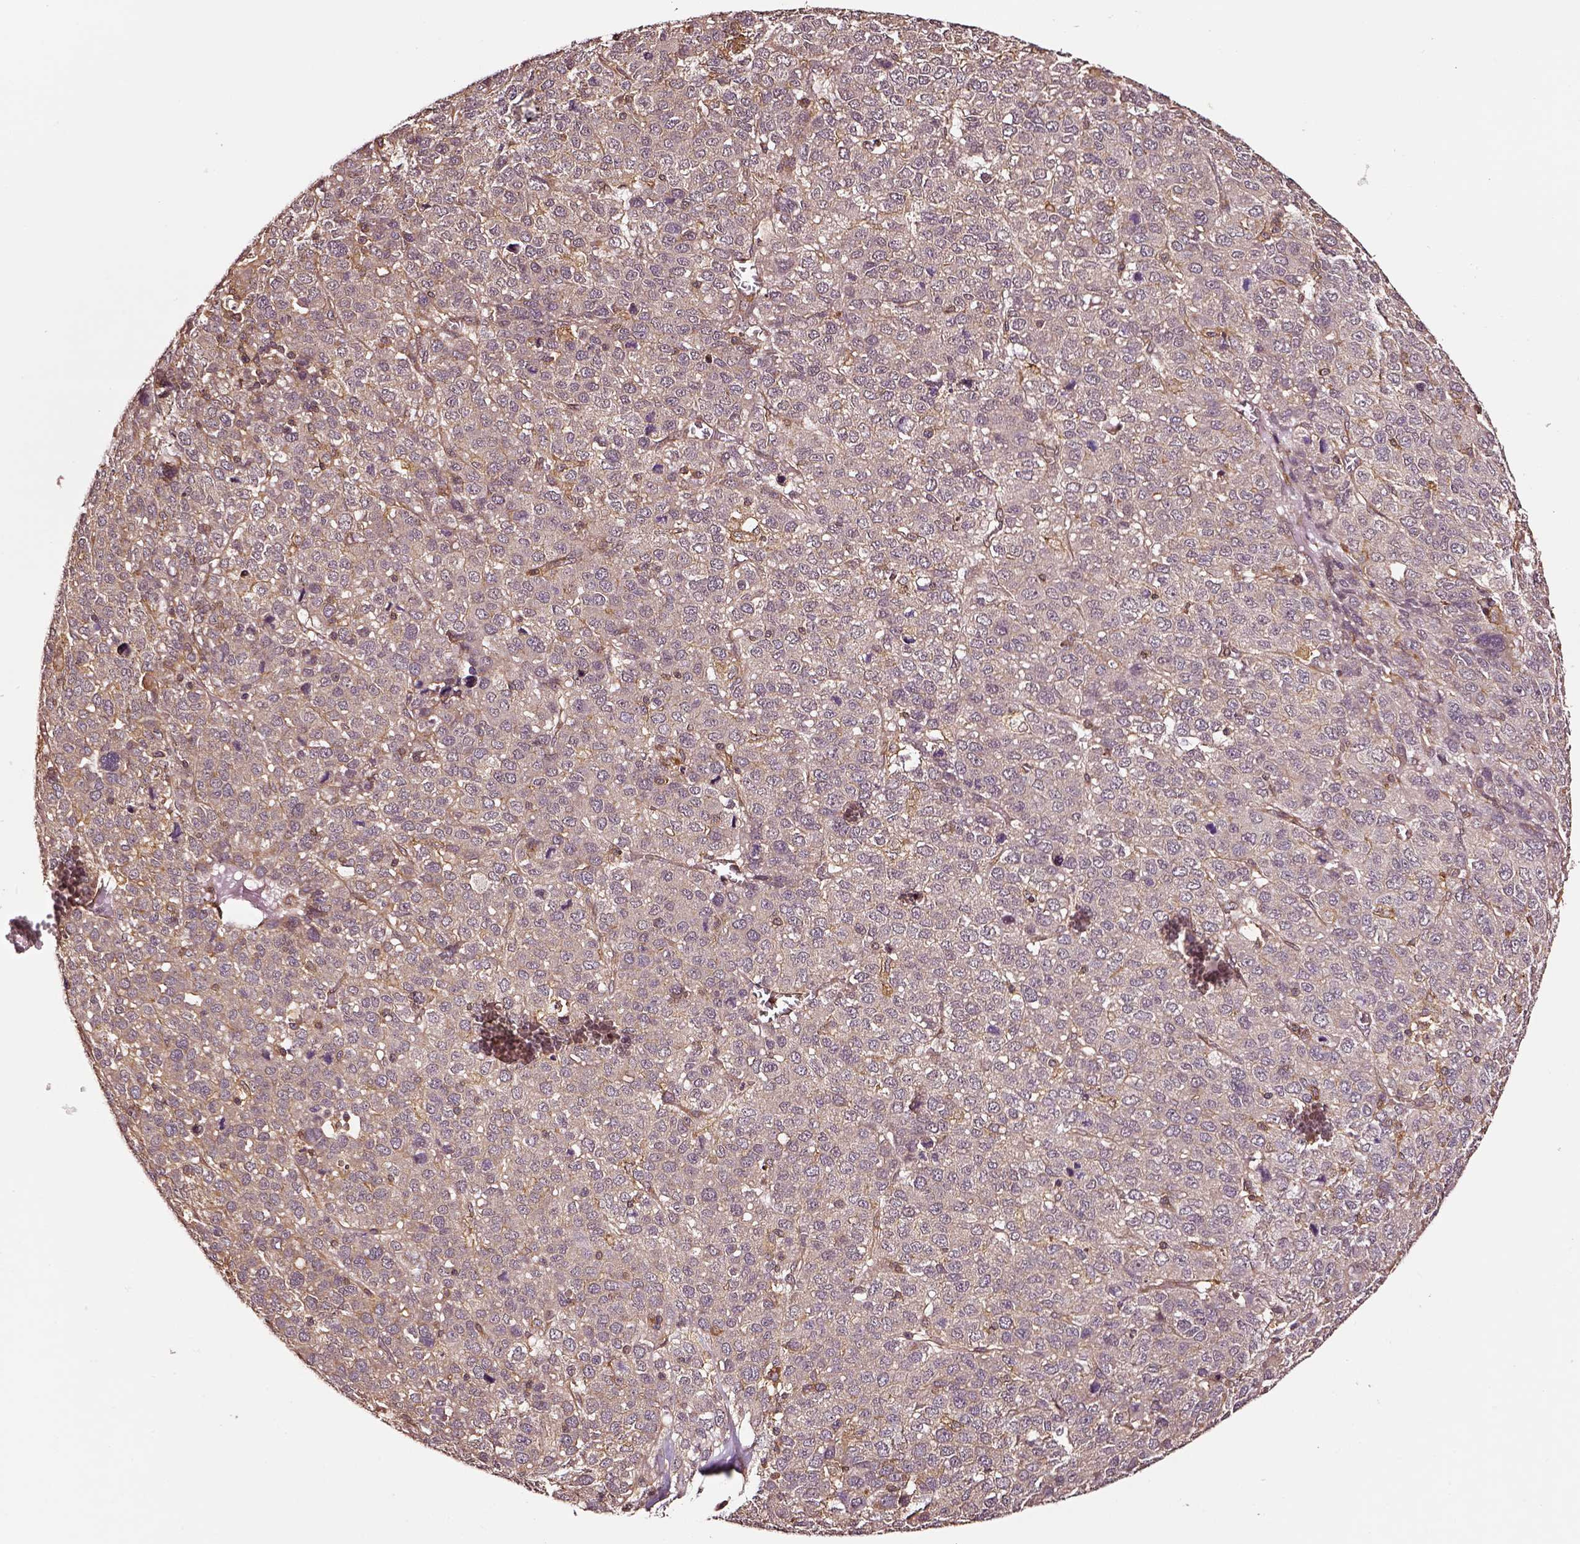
{"staining": {"intensity": "moderate", "quantity": "<25%", "location": "cytoplasmic/membranous"}, "tissue": "liver cancer", "cell_type": "Tumor cells", "image_type": "cancer", "snomed": [{"axis": "morphology", "description": "Carcinoma, Hepatocellular, NOS"}, {"axis": "topography", "description": "Liver"}], "caption": "Immunohistochemistry (IHC) of human liver cancer demonstrates low levels of moderate cytoplasmic/membranous staining in about <25% of tumor cells.", "gene": "RASSF5", "patient": {"sex": "male", "age": 69}}